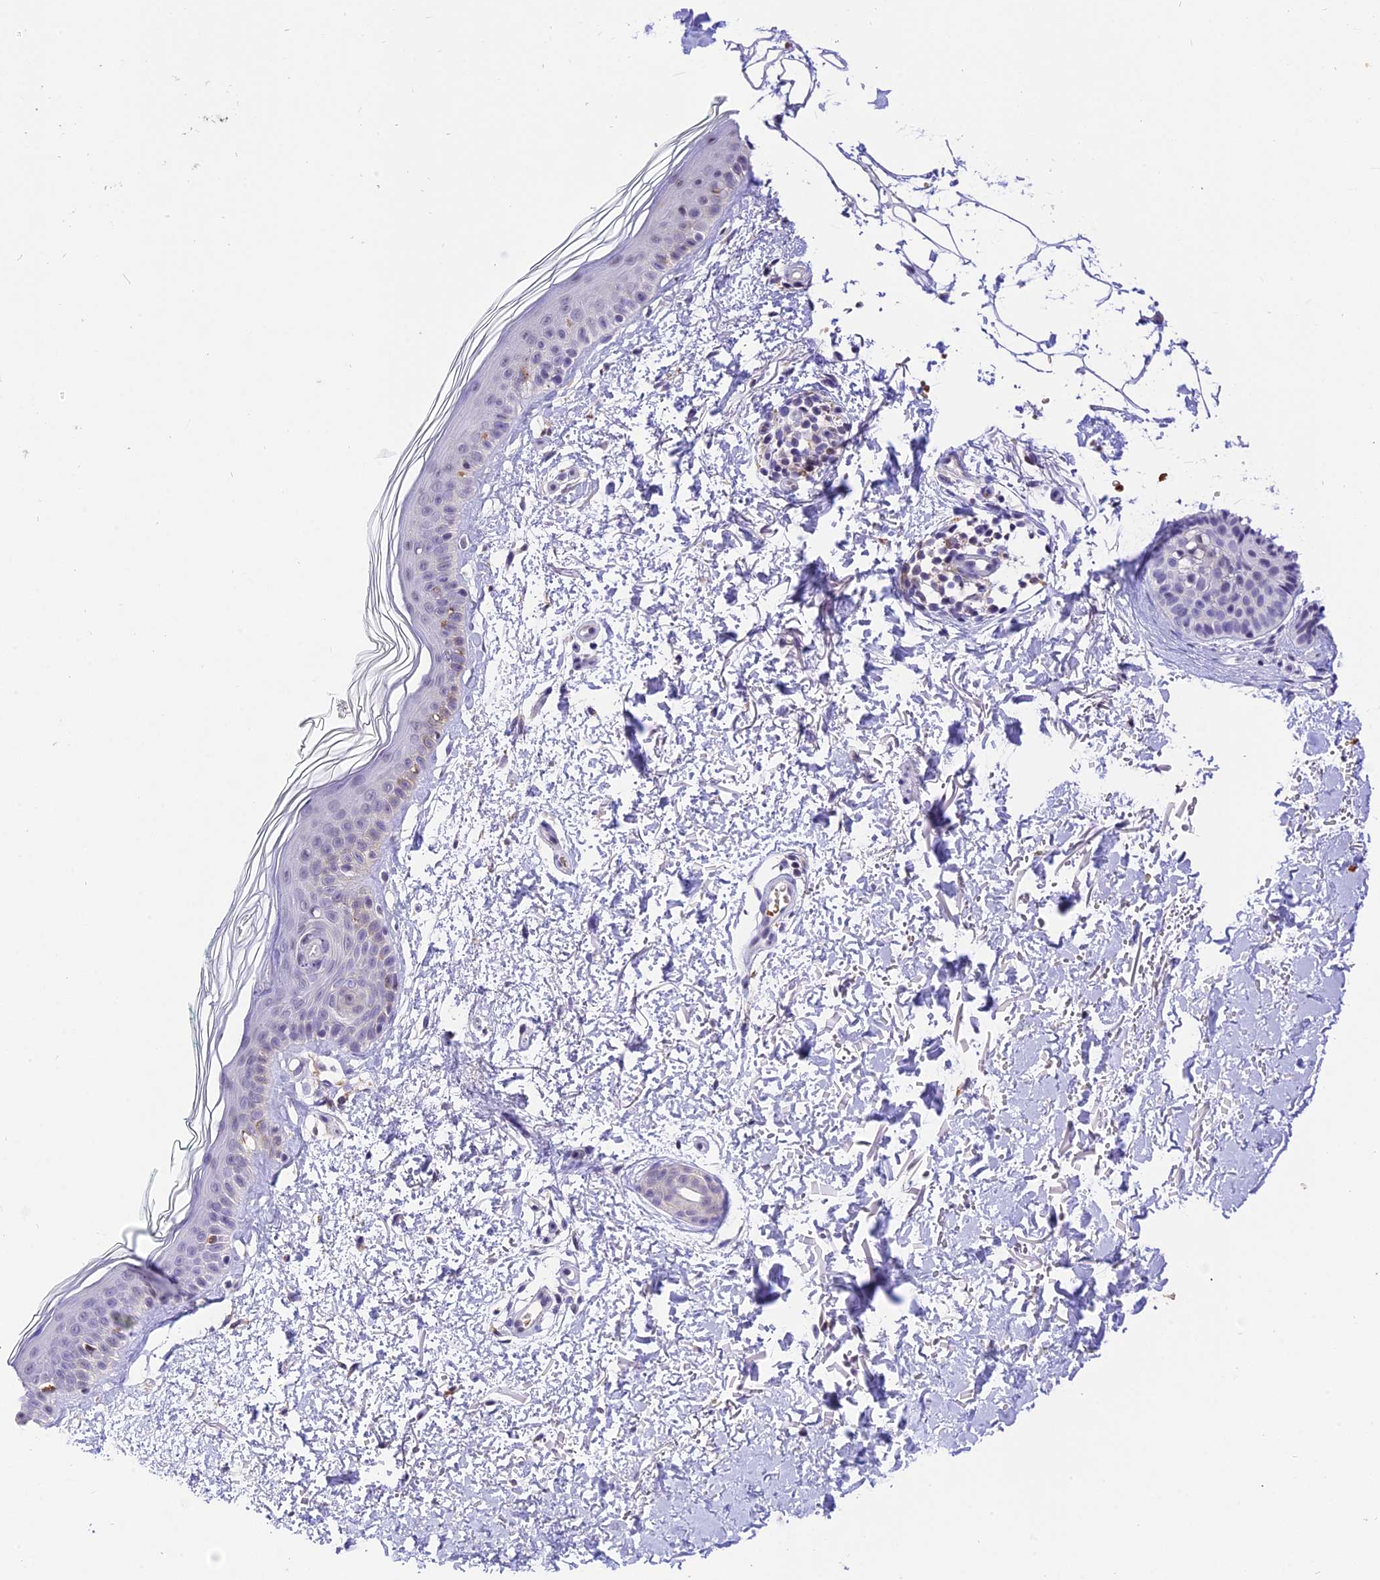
{"staining": {"intensity": "negative", "quantity": "none", "location": "none"}, "tissue": "skin", "cell_type": "Fibroblasts", "image_type": "normal", "snomed": [{"axis": "morphology", "description": "Normal tissue, NOS"}, {"axis": "topography", "description": "Skin"}], "caption": "The photomicrograph displays no significant staining in fibroblasts of skin.", "gene": "AHSP", "patient": {"sex": "male", "age": 66}}